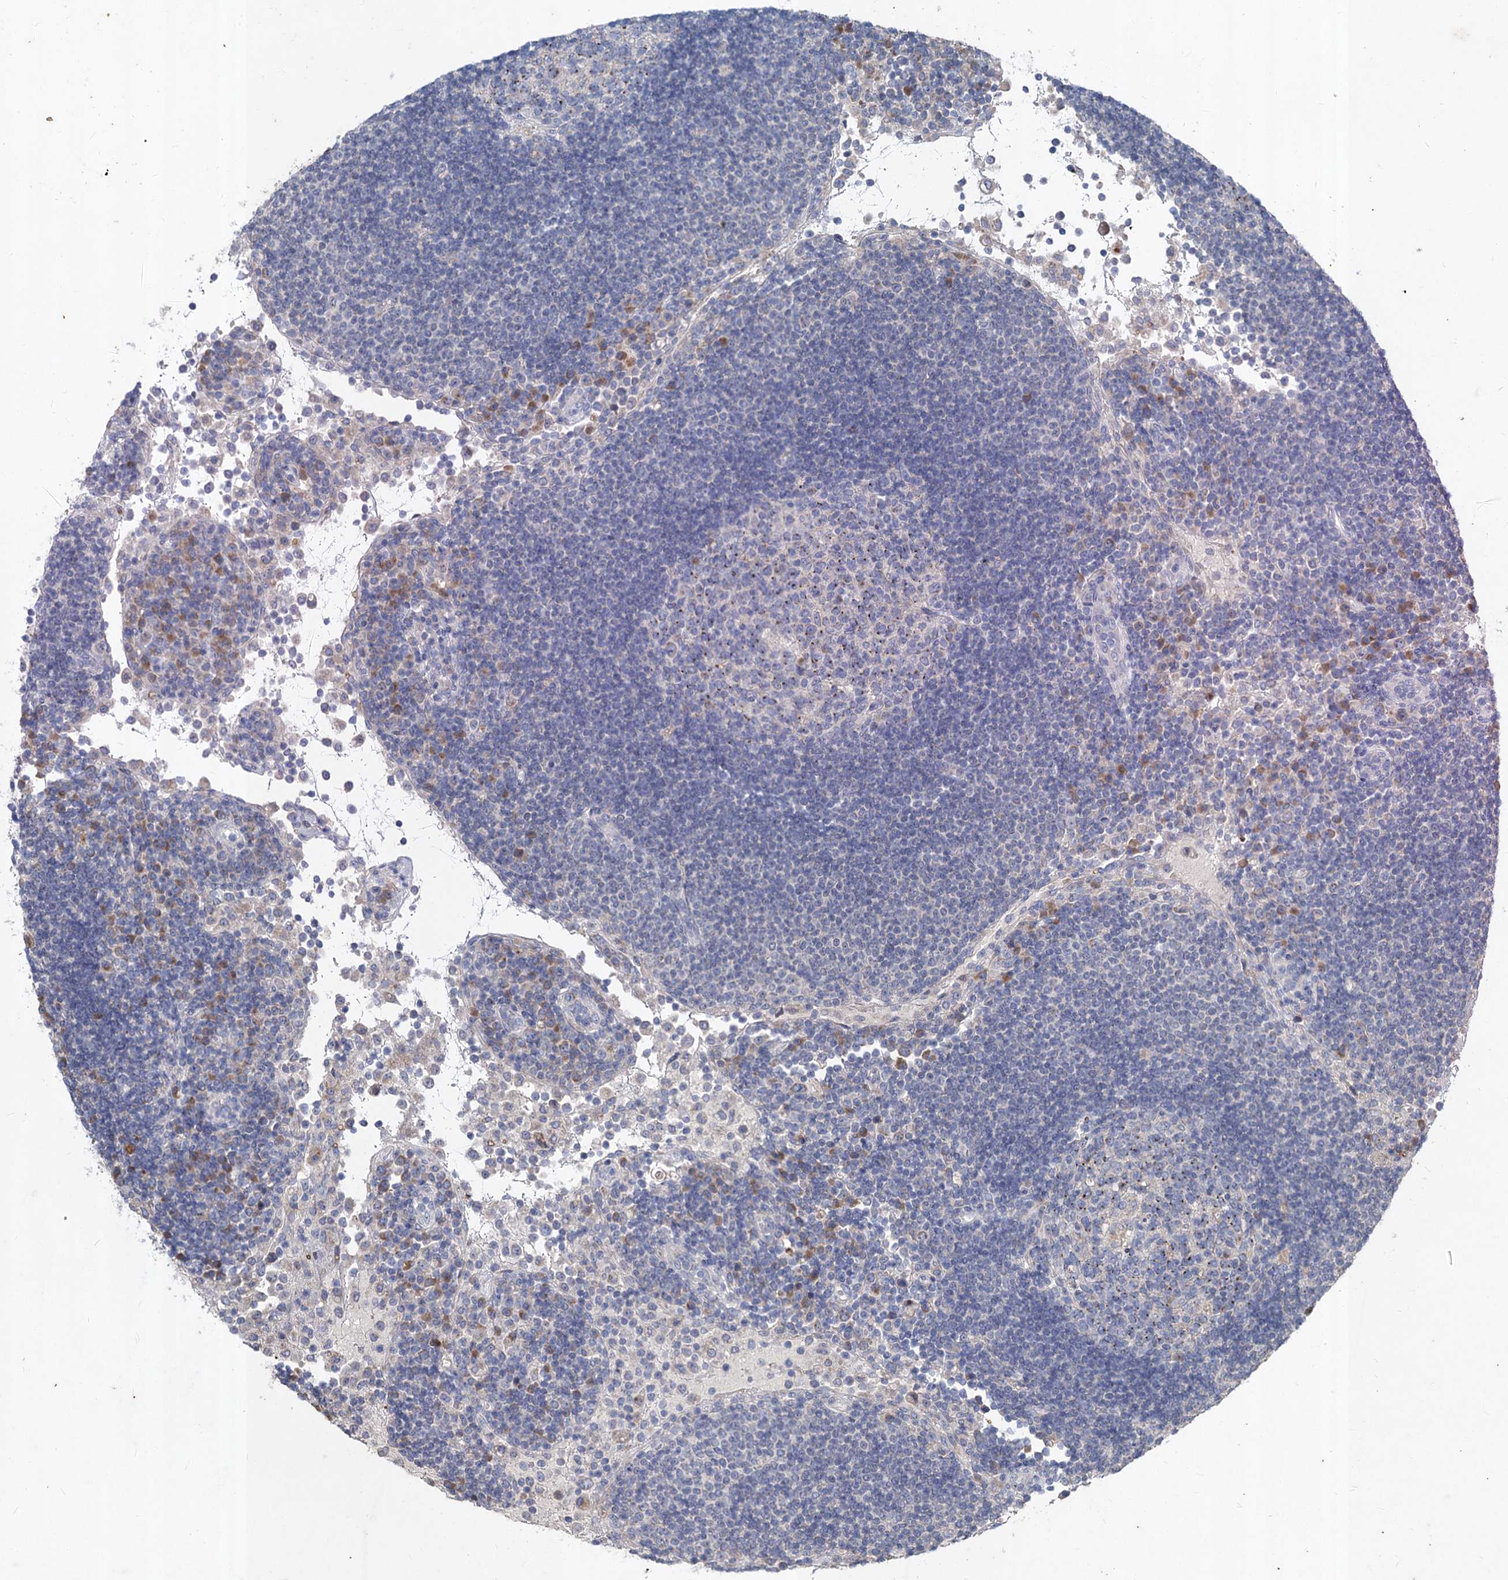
{"staining": {"intensity": "moderate", "quantity": "25%-75%", "location": "cytoplasmic/membranous"}, "tissue": "lymph node", "cell_type": "Germinal center cells", "image_type": "normal", "snomed": [{"axis": "morphology", "description": "Normal tissue, NOS"}, {"axis": "topography", "description": "Lymph node"}], "caption": "This histopathology image demonstrates immunohistochemistry (IHC) staining of unremarkable lymph node, with medium moderate cytoplasmic/membranous expression in about 25%-75% of germinal center cells.", "gene": "TMX2", "patient": {"sex": "female", "age": 53}}